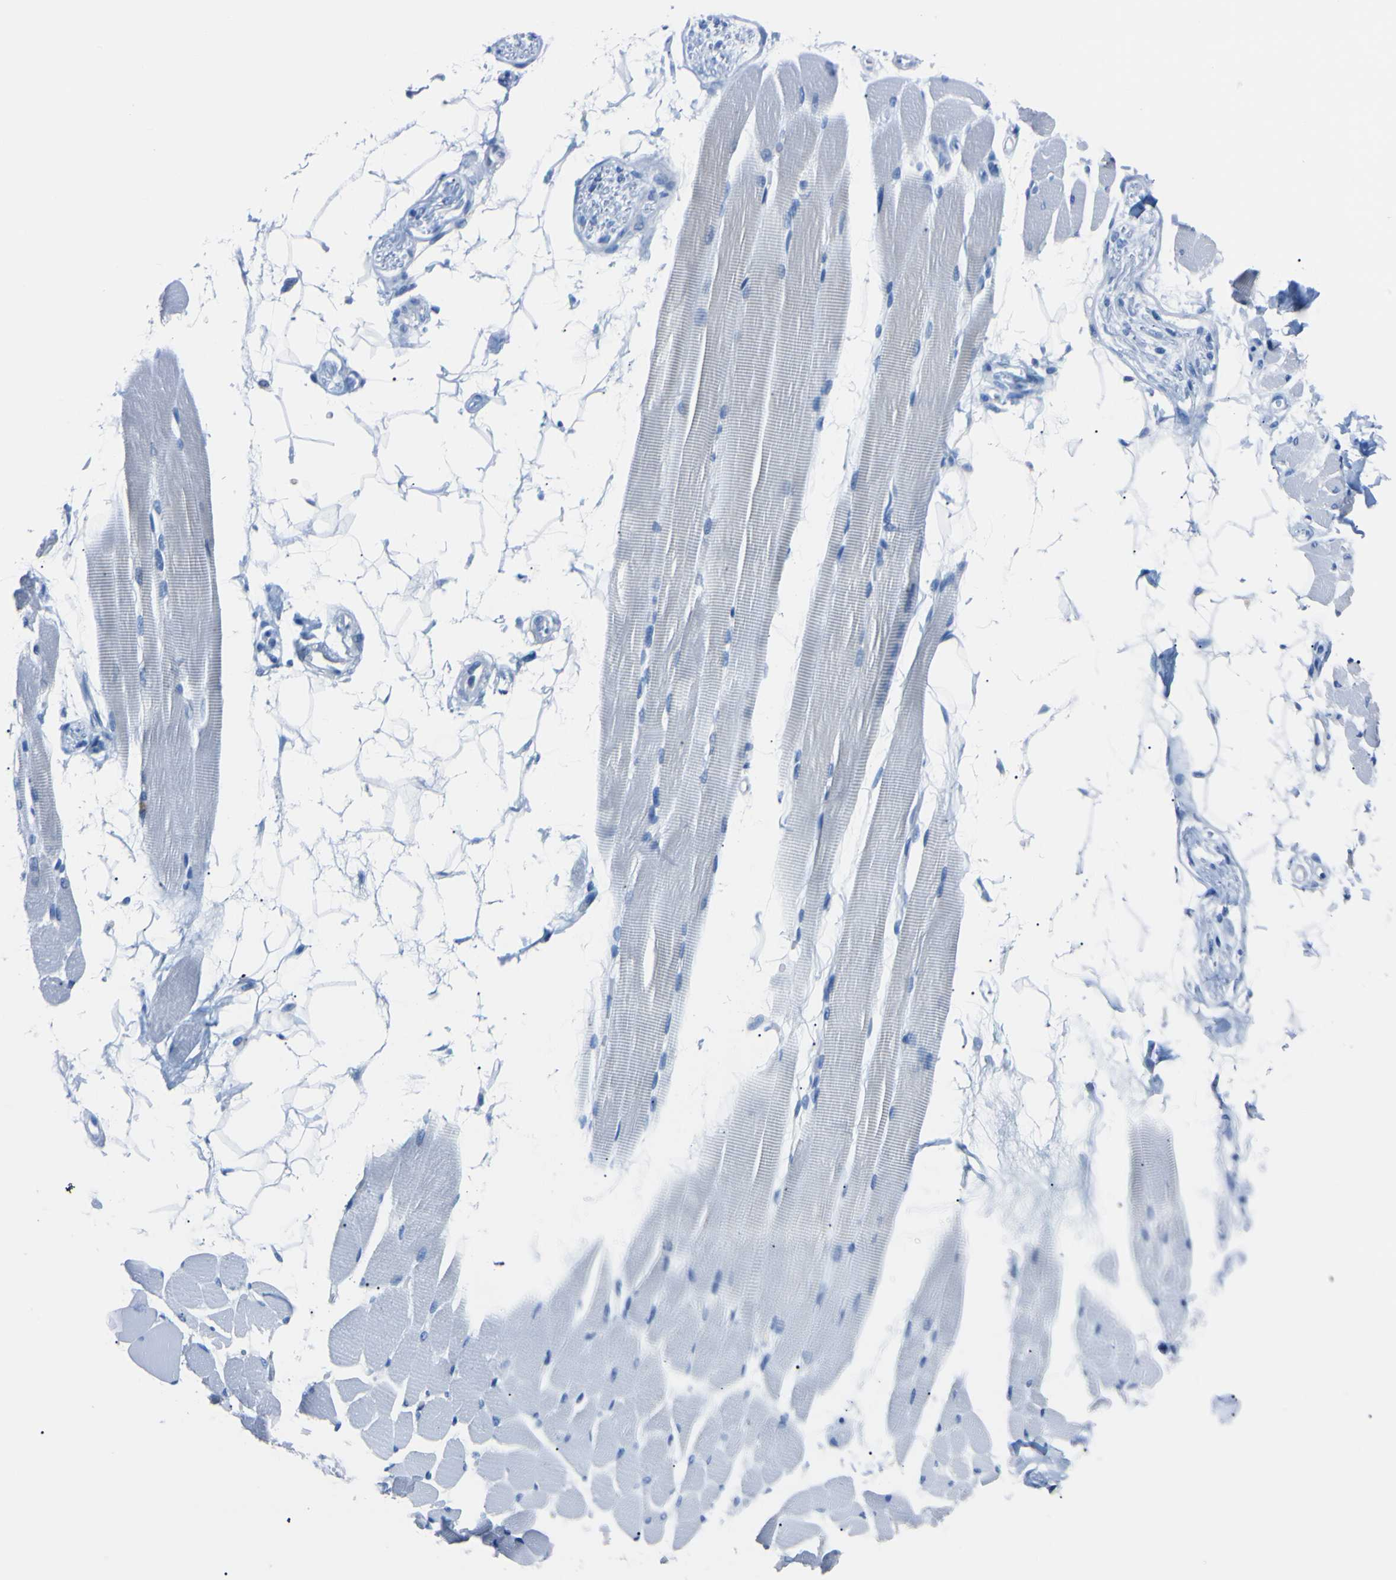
{"staining": {"intensity": "weak", "quantity": "25%-75%", "location": "cytoplasmic/membranous"}, "tissue": "skeletal muscle", "cell_type": "Myocytes", "image_type": "normal", "snomed": [{"axis": "morphology", "description": "Normal tissue, NOS"}, {"axis": "topography", "description": "Skeletal muscle"}, {"axis": "topography", "description": "Oral tissue"}, {"axis": "topography", "description": "Peripheral nerve tissue"}], "caption": "Normal skeletal muscle displays weak cytoplasmic/membranous positivity in approximately 25%-75% of myocytes, visualized by immunohistochemistry.", "gene": "RARS1", "patient": {"sex": "female", "age": 84}}